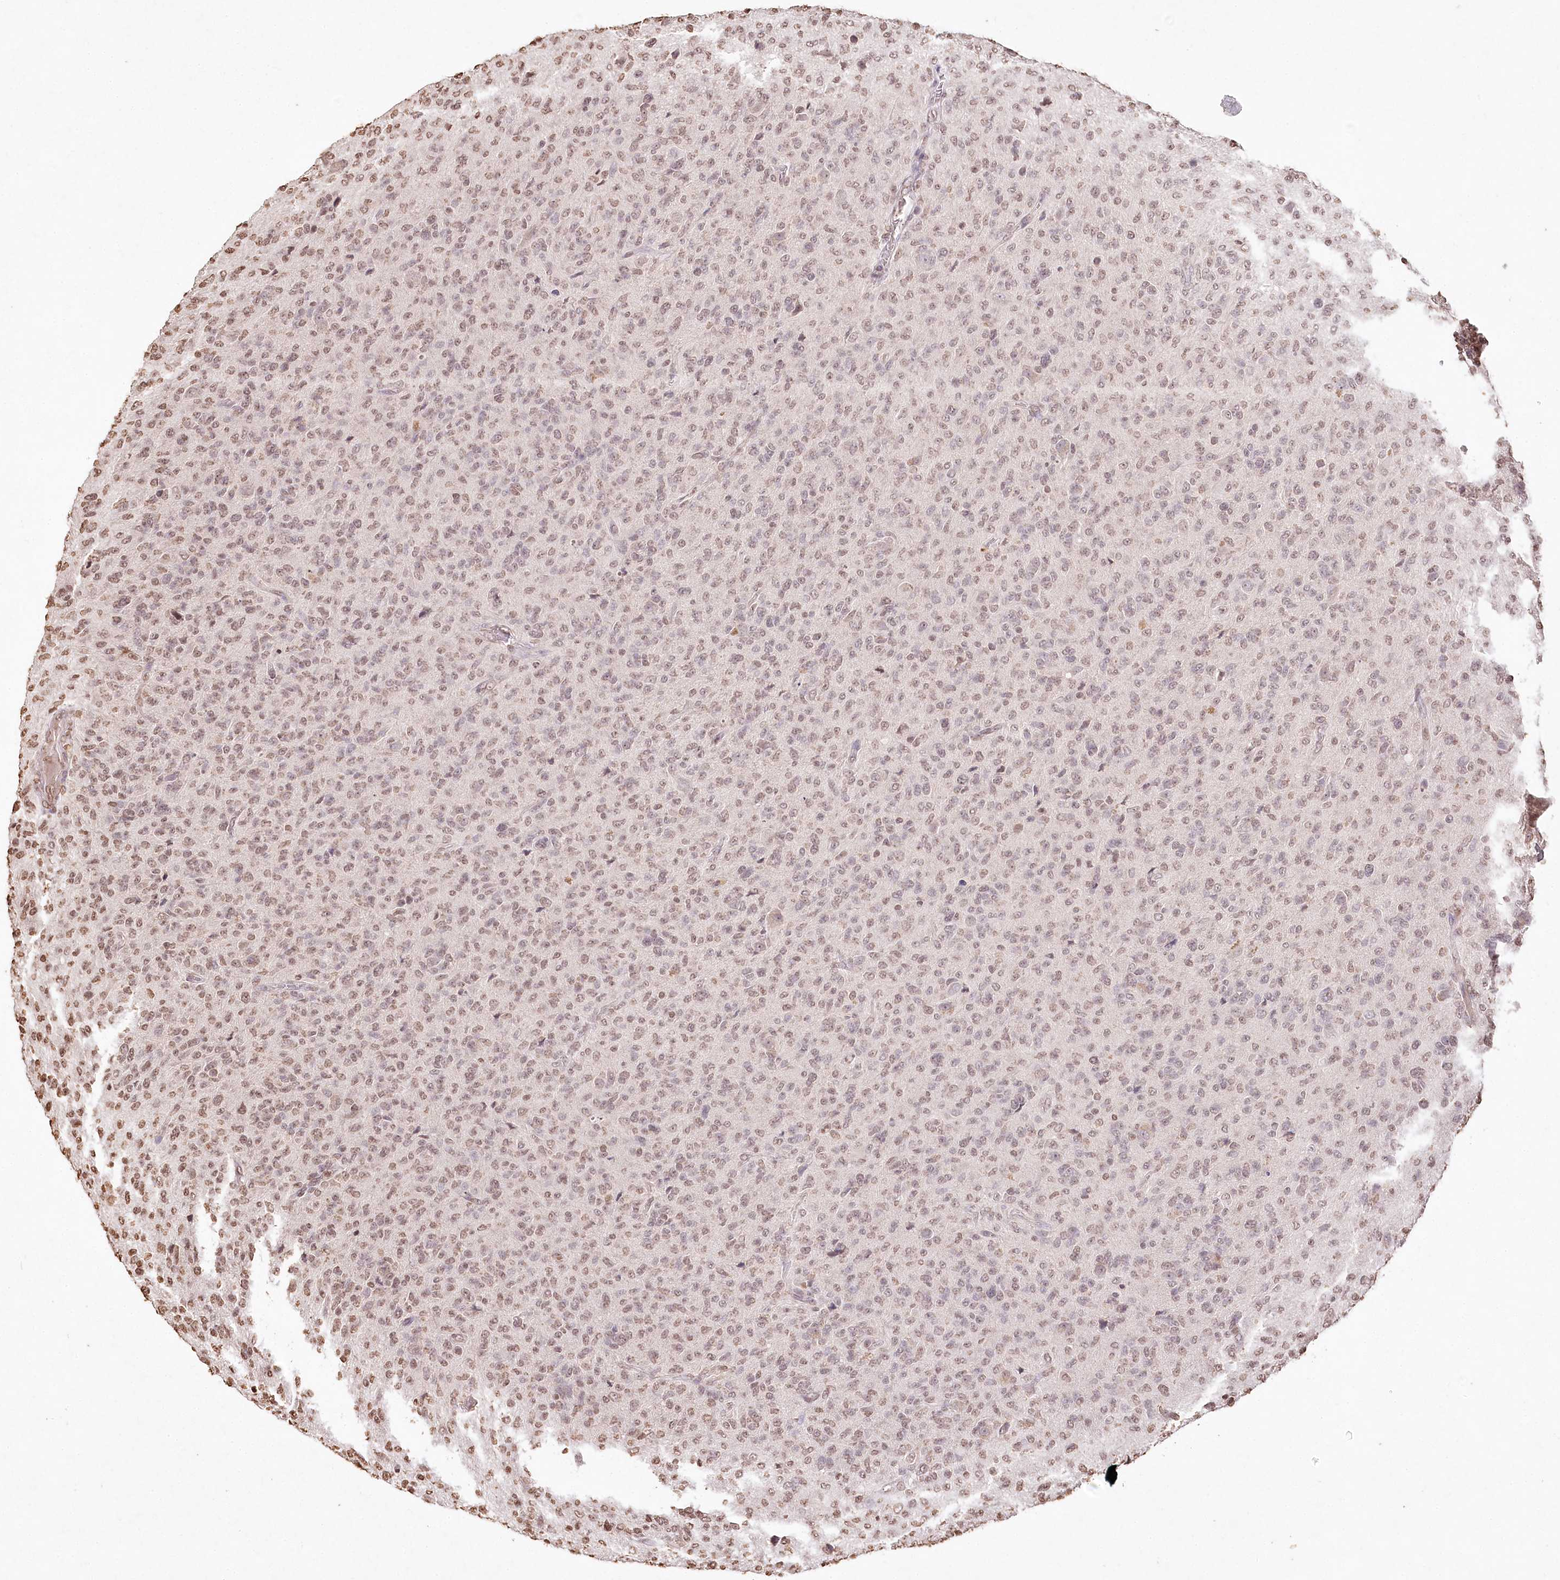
{"staining": {"intensity": "moderate", "quantity": ">75%", "location": "nuclear"}, "tissue": "glioma", "cell_type": "Tumor cells", "image_type": "cancer", "snomed": [{"axis": "morphology", "description": "Glioma, malignant, High grade"}, {"axis": "topography", "description": "Brain"}], "caption": "Brown immunohistochemical staining in high-grade glioma (malignant) reveals moderate nuclear expression in about >75% of tumor cells.", "gene": "DMXL1", "patient": {"sex": "female", "age": 57}}